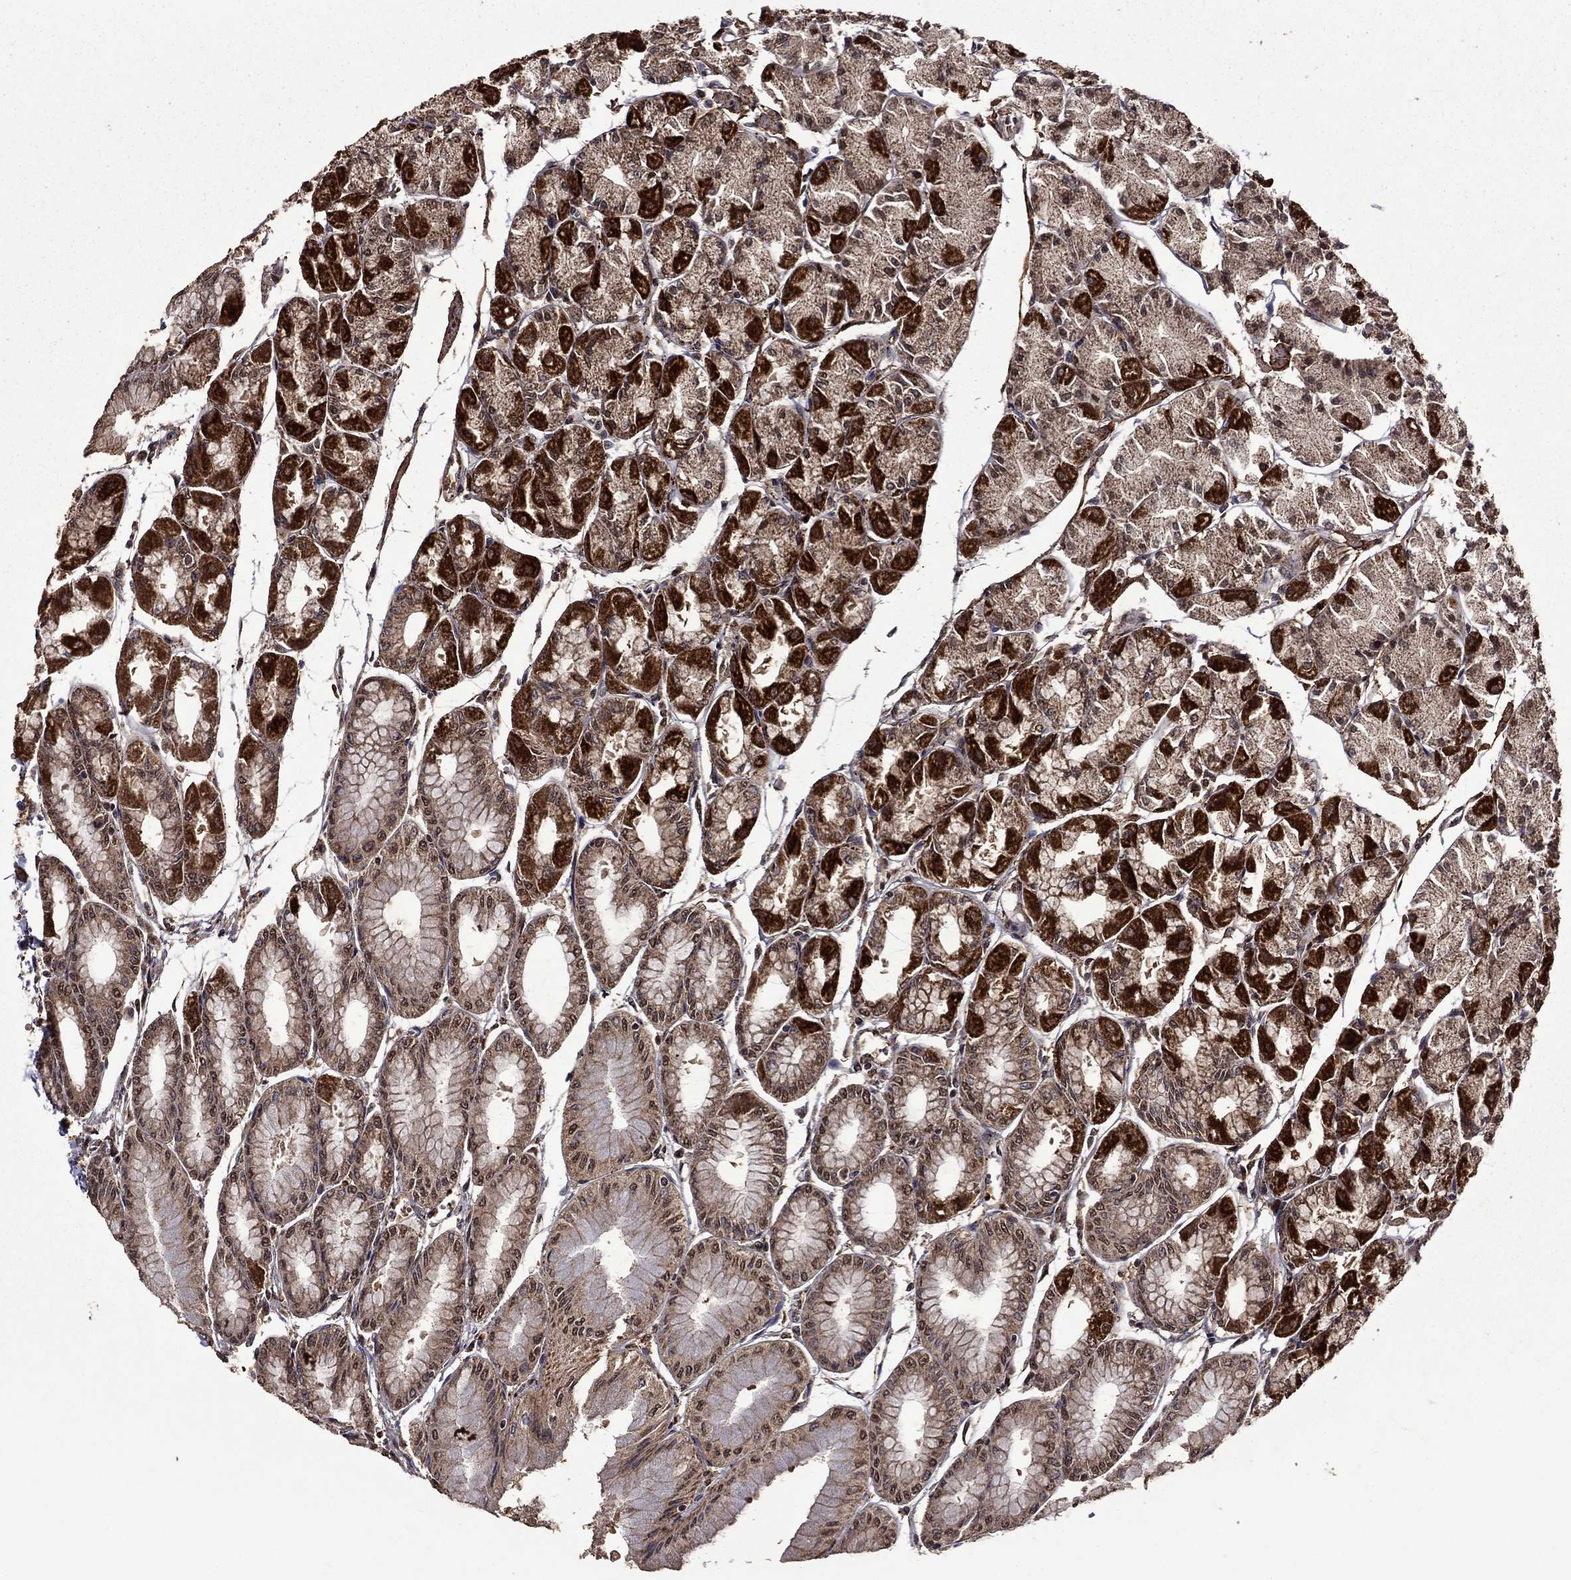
{"staining": {"intensity": "strong", "quantity": "25%-75%", "location": "cytoplasmic/membranous"}, "tissue": "stomach", "cell_type": "Glandular cells", "image_type": "normal", "snomed": [{"axis": "morphology", "description": "Normal tissue, NOS"}, {"axis": "topography", "description": "Stomach, upper"}], "caption": "The photomicrograph demonstrates staining of benign stomach, revealing strong cytoplasmic/membranous protein expression (brown color) within glandular cells.", "gene": "ITM2B", "patient": {"sex": "male", "age": 60}}